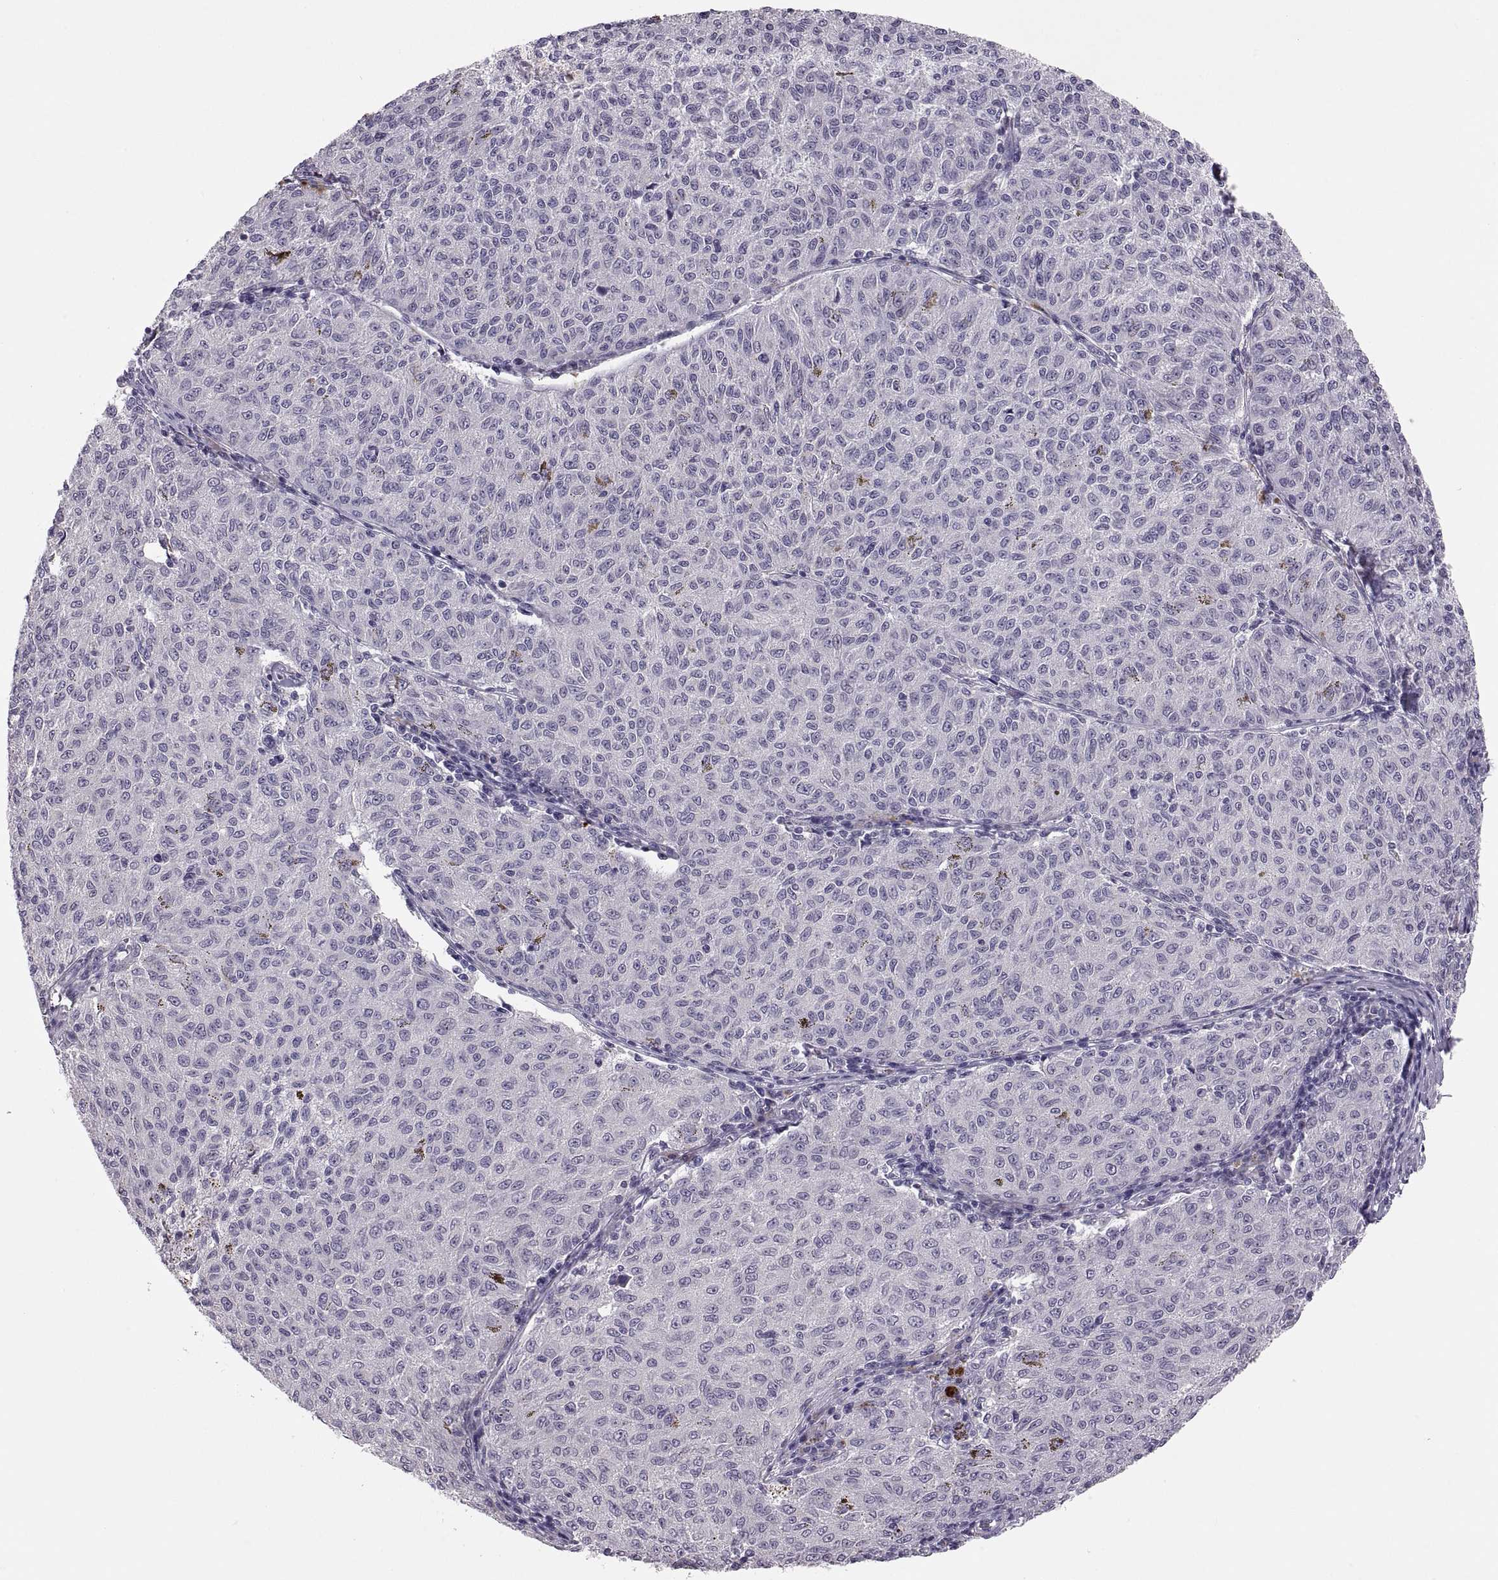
{"staining": {"intensity": "negative", "quantity": "none", "location": "none"}, "tissue": "melanoma", "cell_type": "Tumor cells", "image_type": "cancer", "snomed": [{"axis": "morphology", "description": "Malignant melanoma, NOS"}, {"axis": "topography", "description": "Skin"}], "caption": "The photomicrograph demonstrates no significant staining in tumor cells of malignant melanoma. (IHC, brightfield microscopy, high magnification).", "gene": "ADH6", "patient": {"sex": "female", "age": 72}}